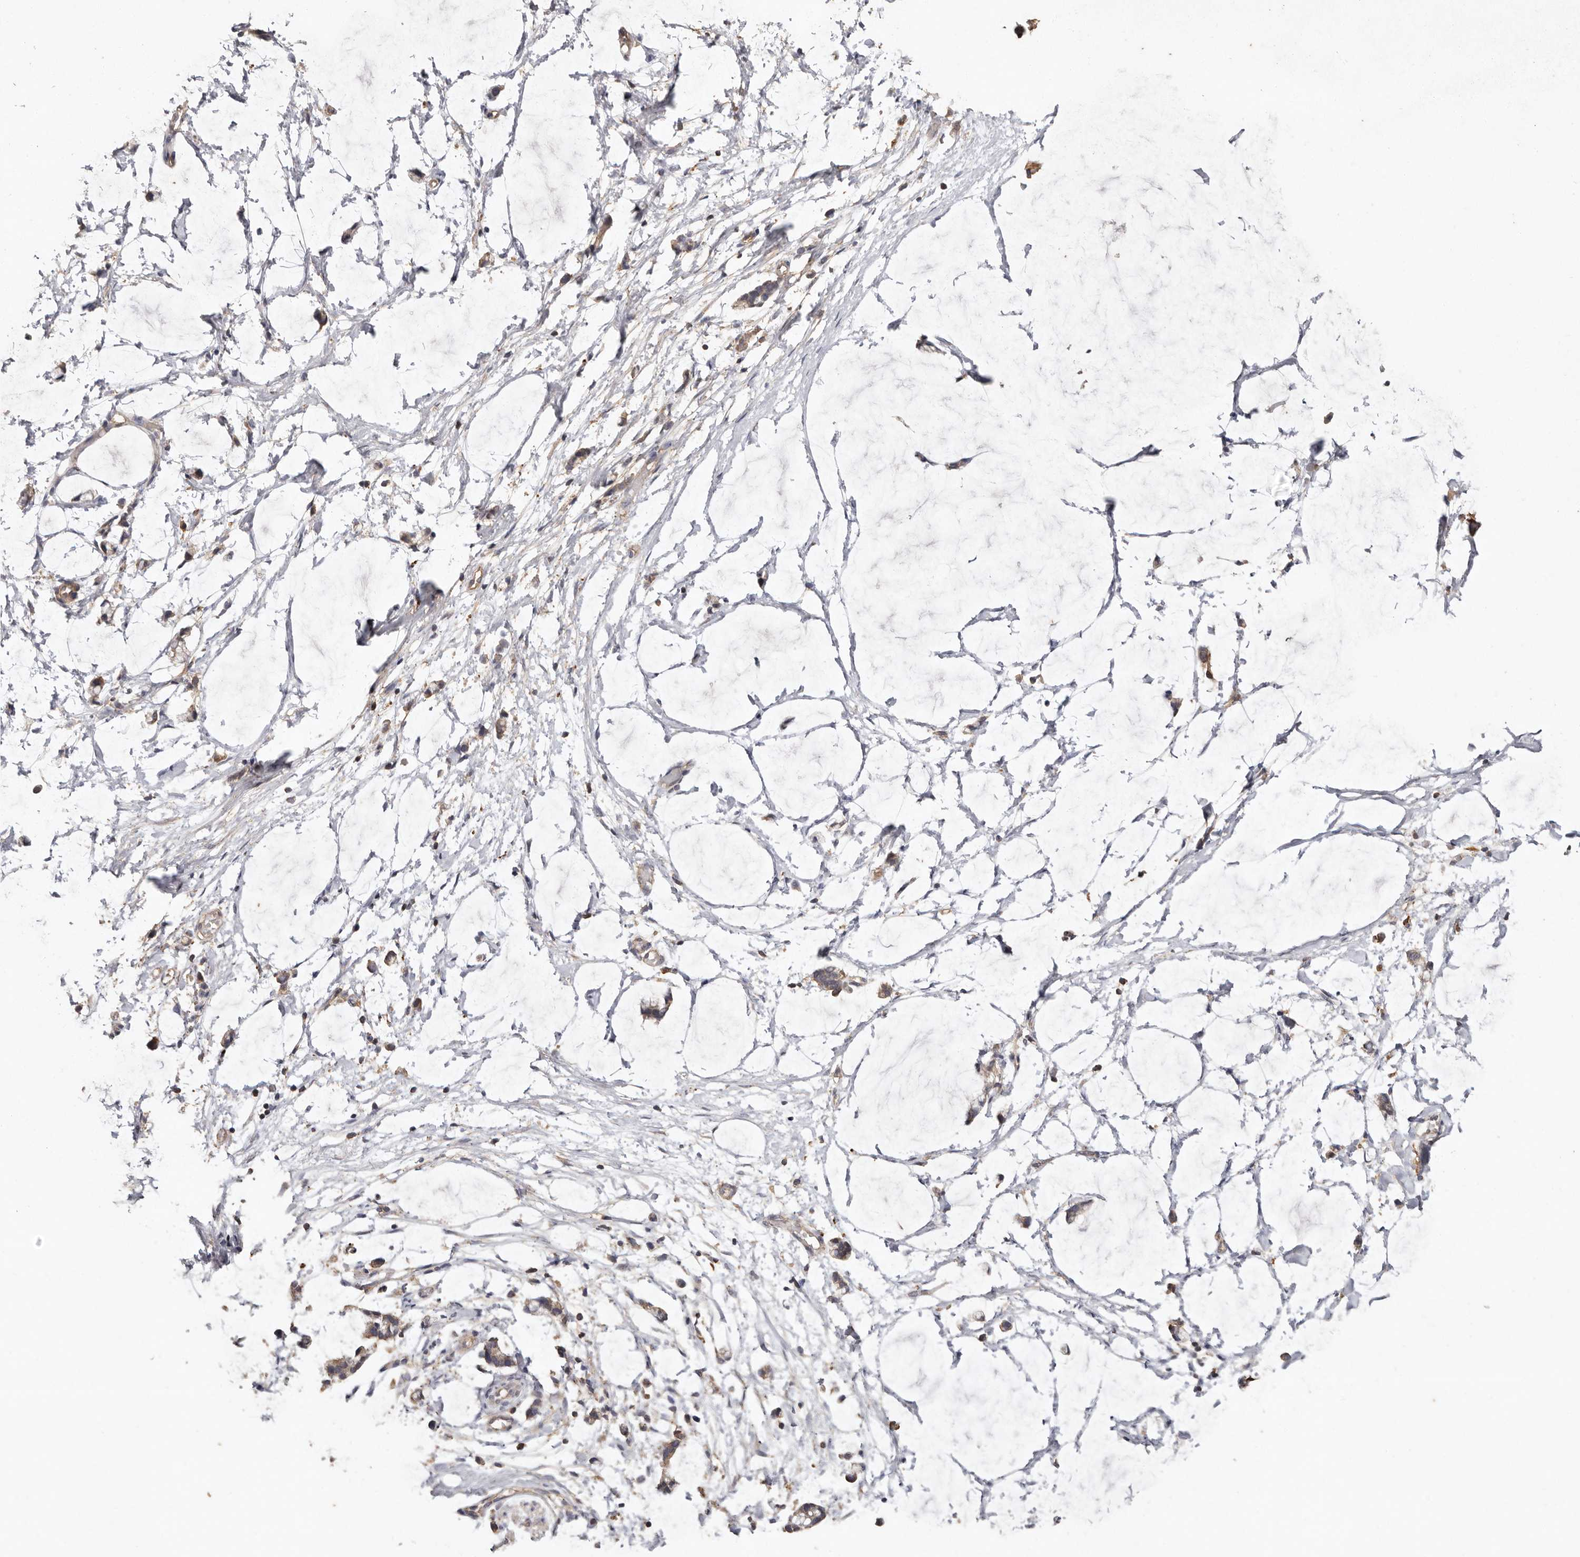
{"staining": {"intensity": "weak", "quantity": ">75%", "location": "cytoplasmic/membranous"}, "tissue": "adipose tissue", "cell_type": "Adipocytes", "image_type": "normal", "snomed": [{"axis": "morphology", "description": "Normal tissue, NOS"}, {"axis": "morphology", "description": "Adenocarcinoma, NOS"}, {"axis": "topography", "description": "Smooth muscle"}, {"axis": "topography", "description": "Colon"}], "caption": "An IHC photomicrograph of normal tissue is shown. Protein staining in brown shows weak cytoplasmic/membranous positivity in adipose tissue within adipocytes. Nuclei are stained in blue.", "gene": "RWDD1", "patient": {"sex": "male", "age": 14}}